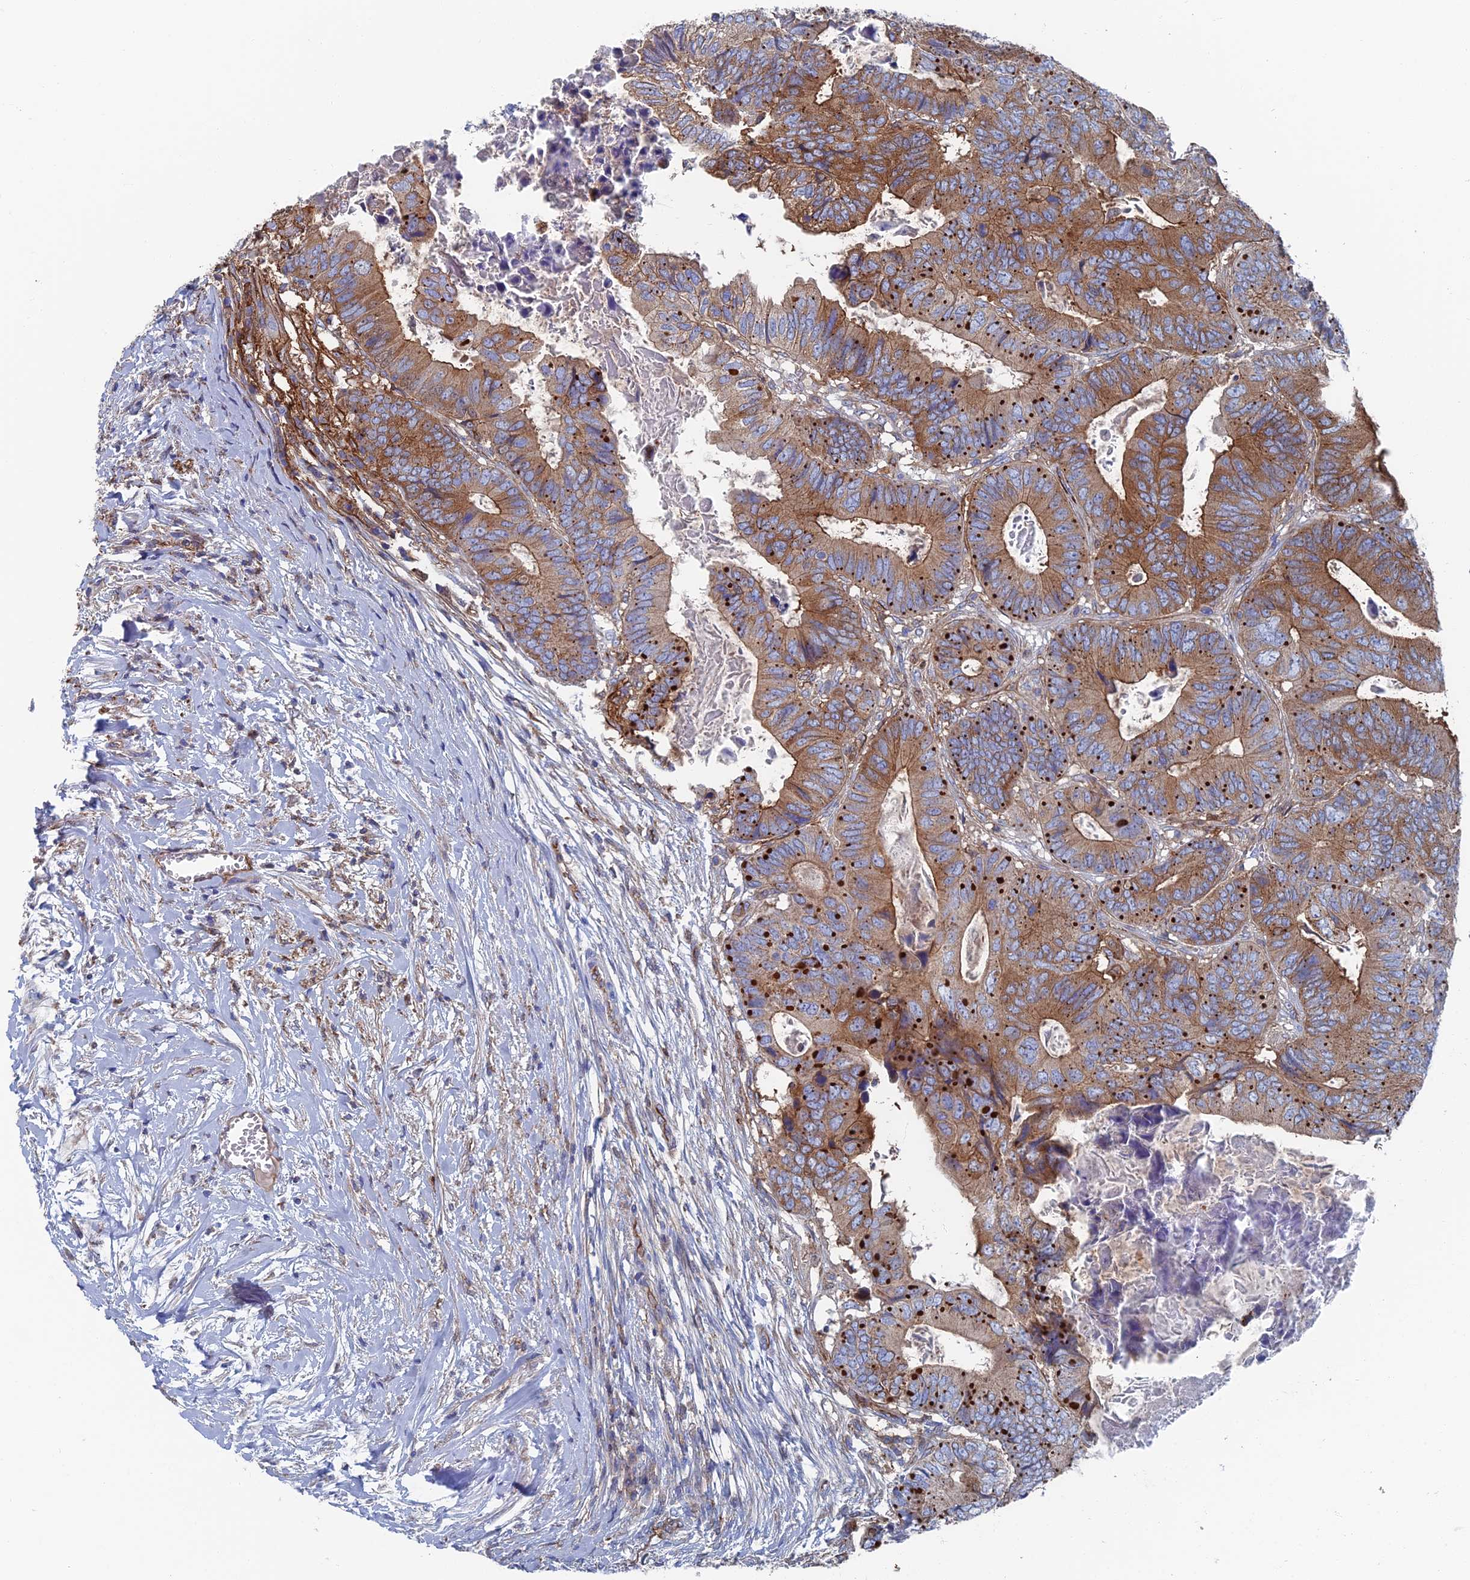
{"staining": {"intensity": "moderate", "quantity": "25%-75%", "location": "cytoplasmic/membranous"}, "tissue": "colorectal cancer", "cell_type": "Tumor cells", "image_type": "cancer", "snomed": [{"axis": "morphology", "description": "Adenocarcinoma, NOS"}, {"axis": "topography", "description": "Colon"}], "caption": "Moderate cytoplasmic/membranous expression is identified in approximately 25%-75% of tumor cells in colorectal adenocarcinoma.", "gene": "SNX11", "patient": {"sex": "male", "age": 85}}